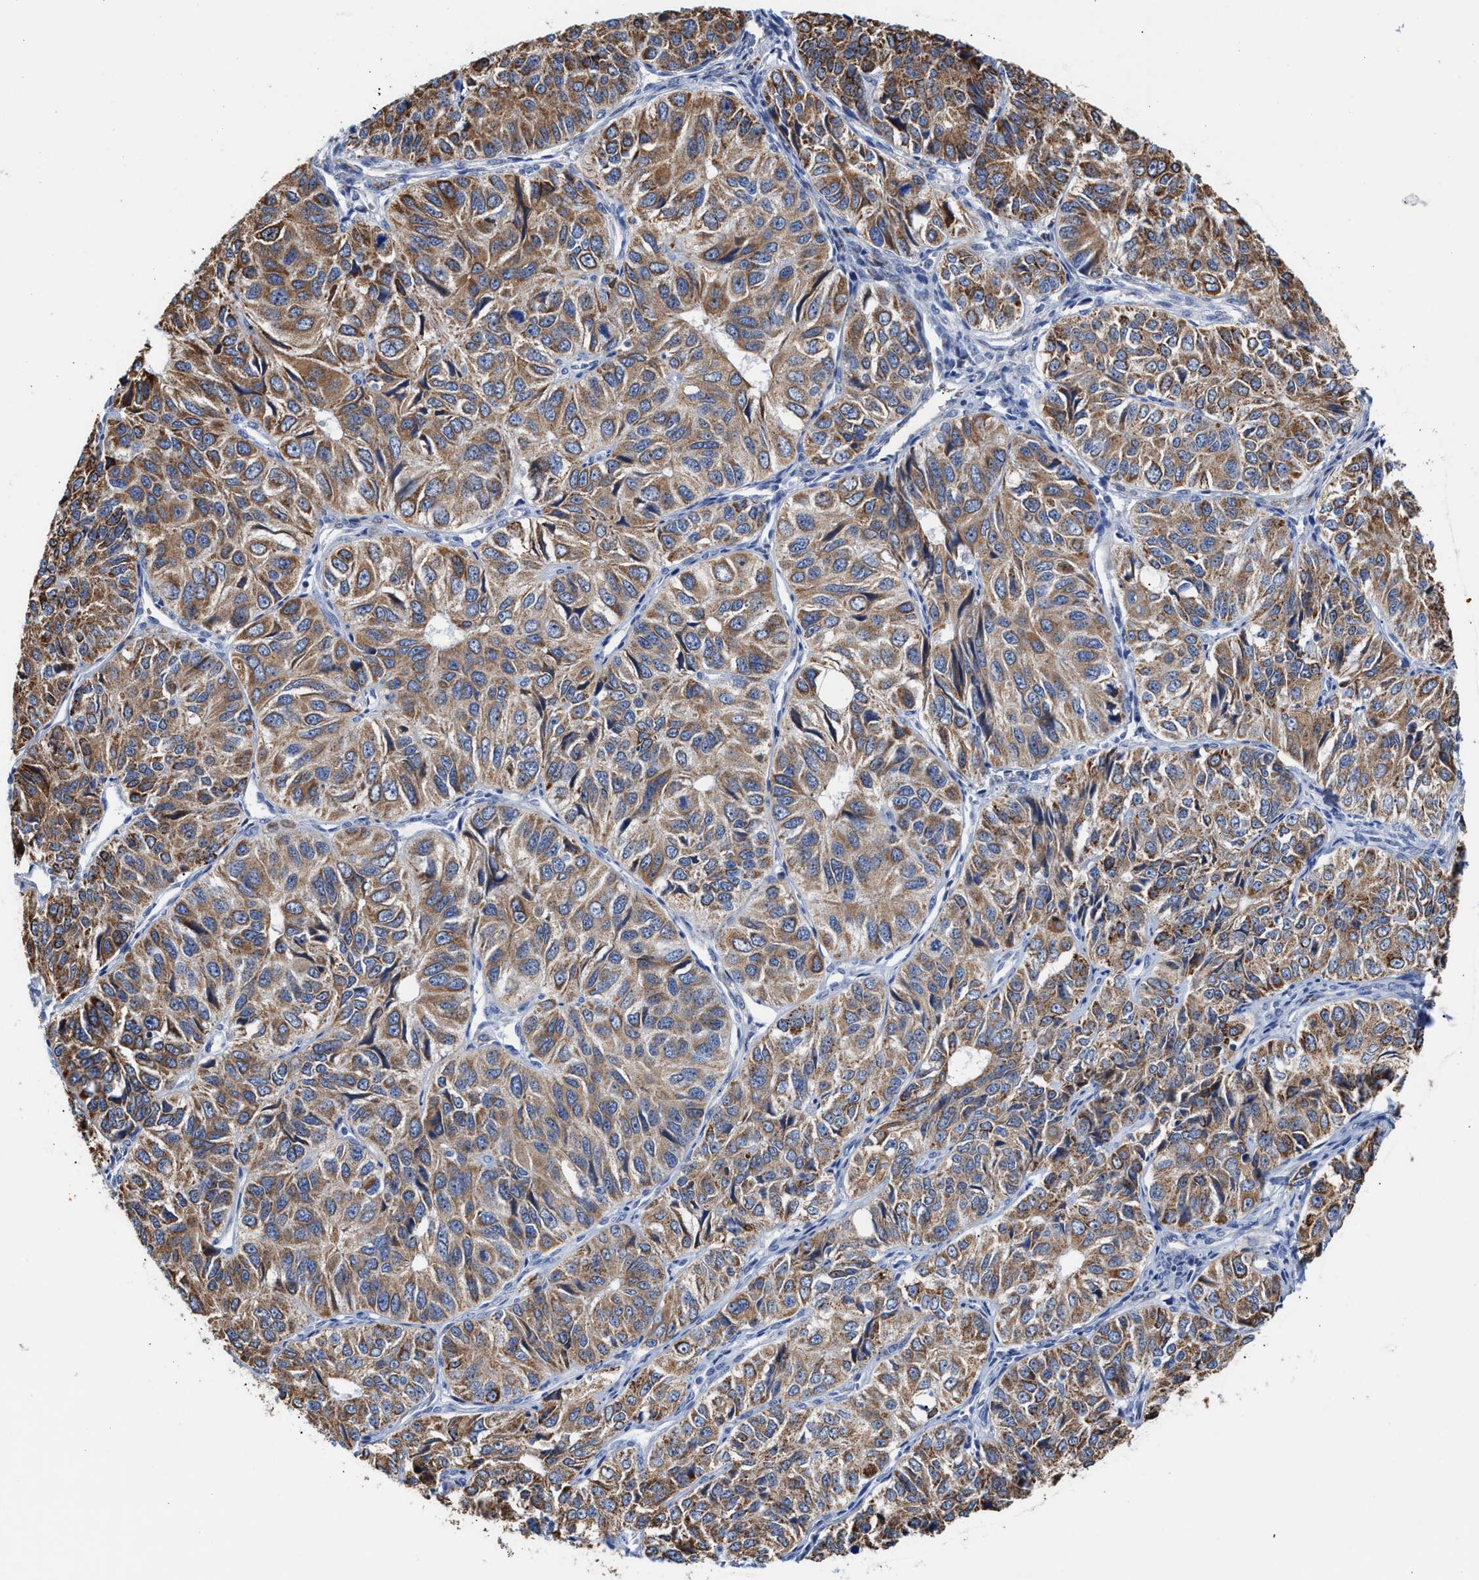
{"staining": {"intensity": "moderate", "quantity": ">75%", "location": "cytoplasmic/membranous"}, "tissue": "ovarian cancer", "cell_type": "Tumor cells", "image_type": "cancer", "snomed": [{"axis": "morphology", "description": "Carcinoma, endometroid"}, {"axis": "topography", "description": "Ovary"}], "caption": "Ovarian endometroid carcinoma tissue shows moderate cytoplasmic/membranous positivity in about >75% of tumor cells", "gene": "JAG1", "patient": {"sex": "female", "age": 51}}